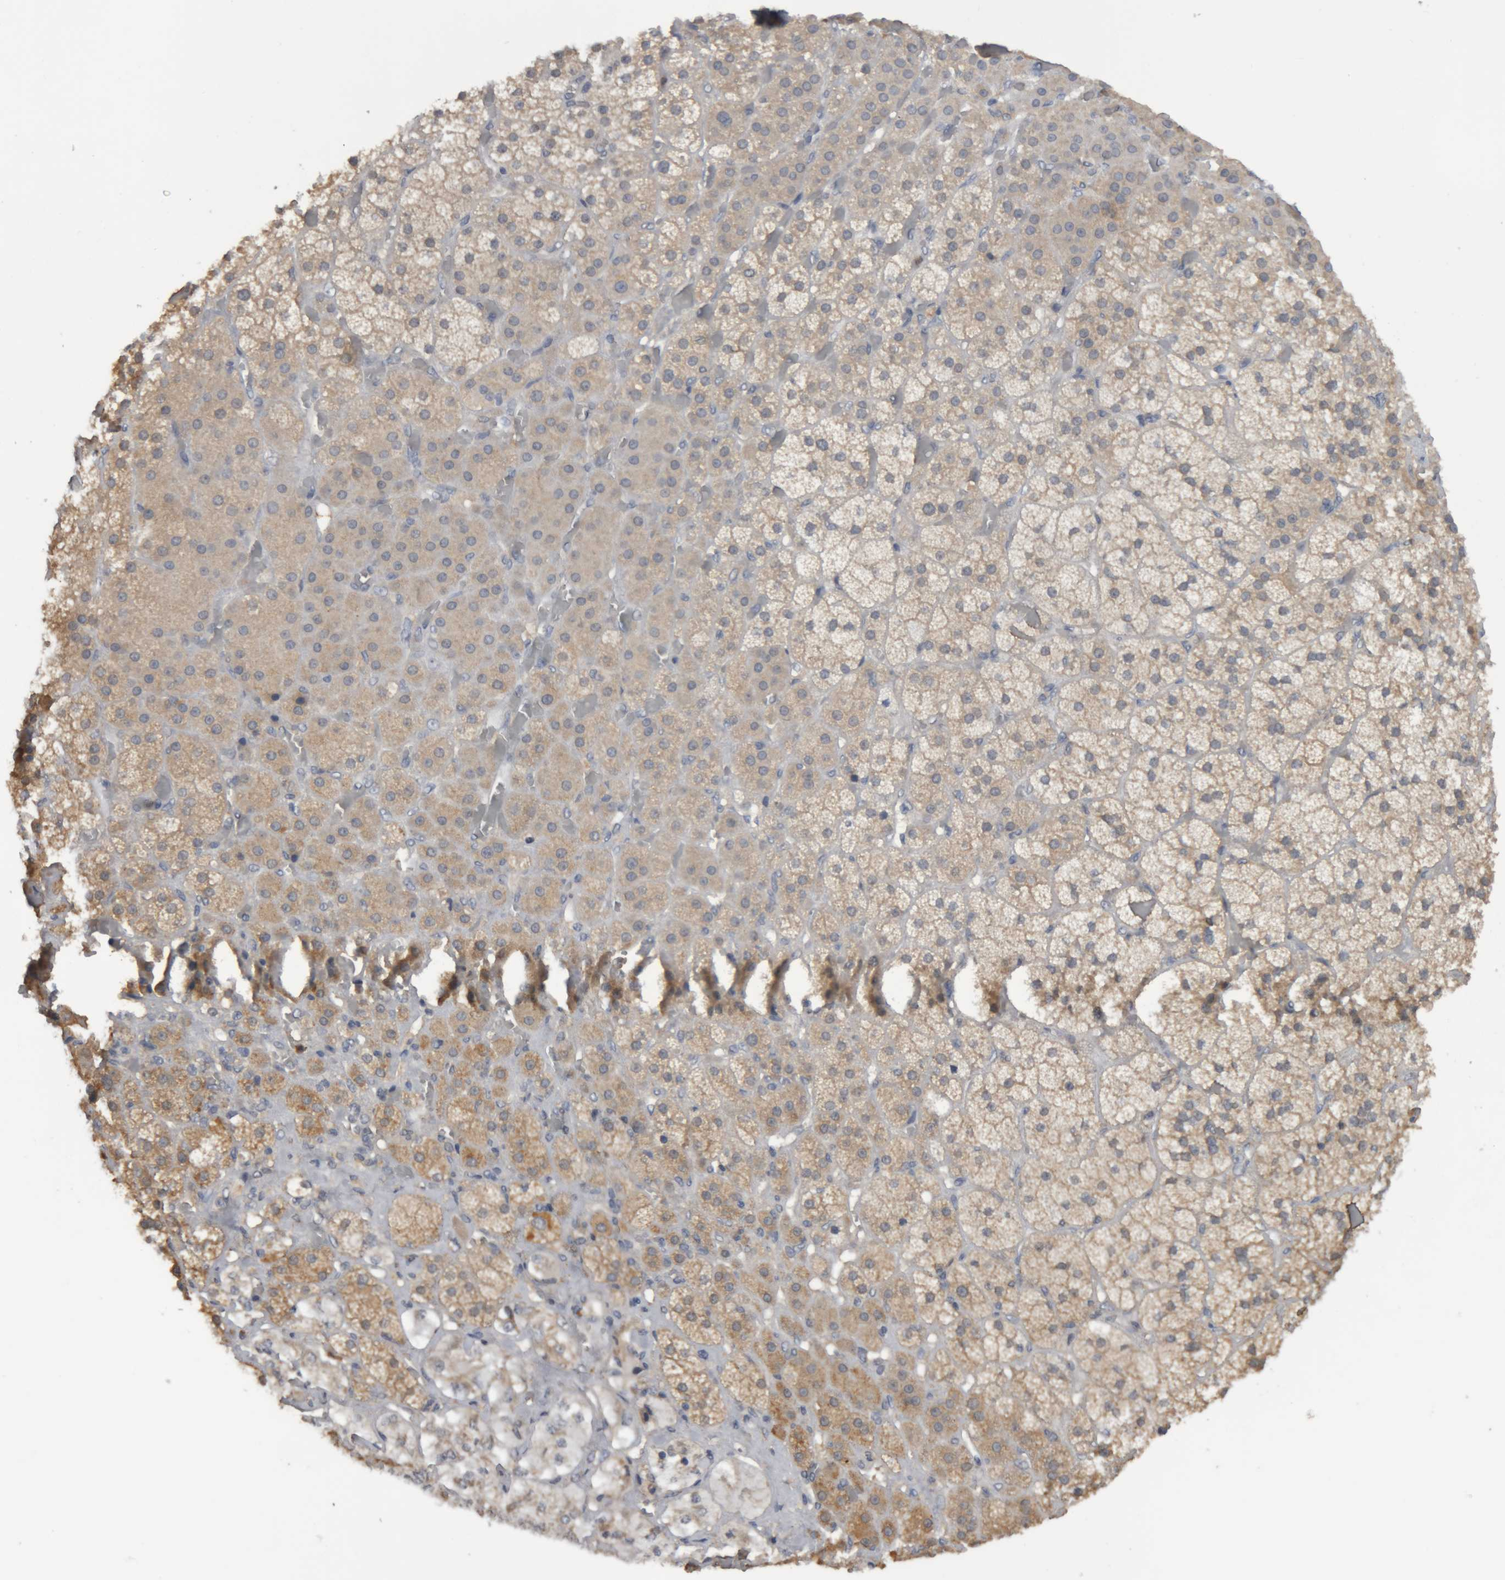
{"staining": {"intensity": "weak", "quantity": "25%-75%", "location": "cytoplasmic/membranous"}, "tissue": "adrenal gland", "cell_type": "Glandular cells", "image_type": "normal", "snomed": [{"axis": "morphology", "description": "Normal tissue, NOS"}, {"axis": "topography", "description": "Adrenal gland"}], "caption": "A low amount of weak cytoplasmic/membranous positivity is identified in approximately 25%-75% of glandular cells in benign adrenal gland.", "gene": "TMED7", "patient": {"sex": "male", "age": 57}}